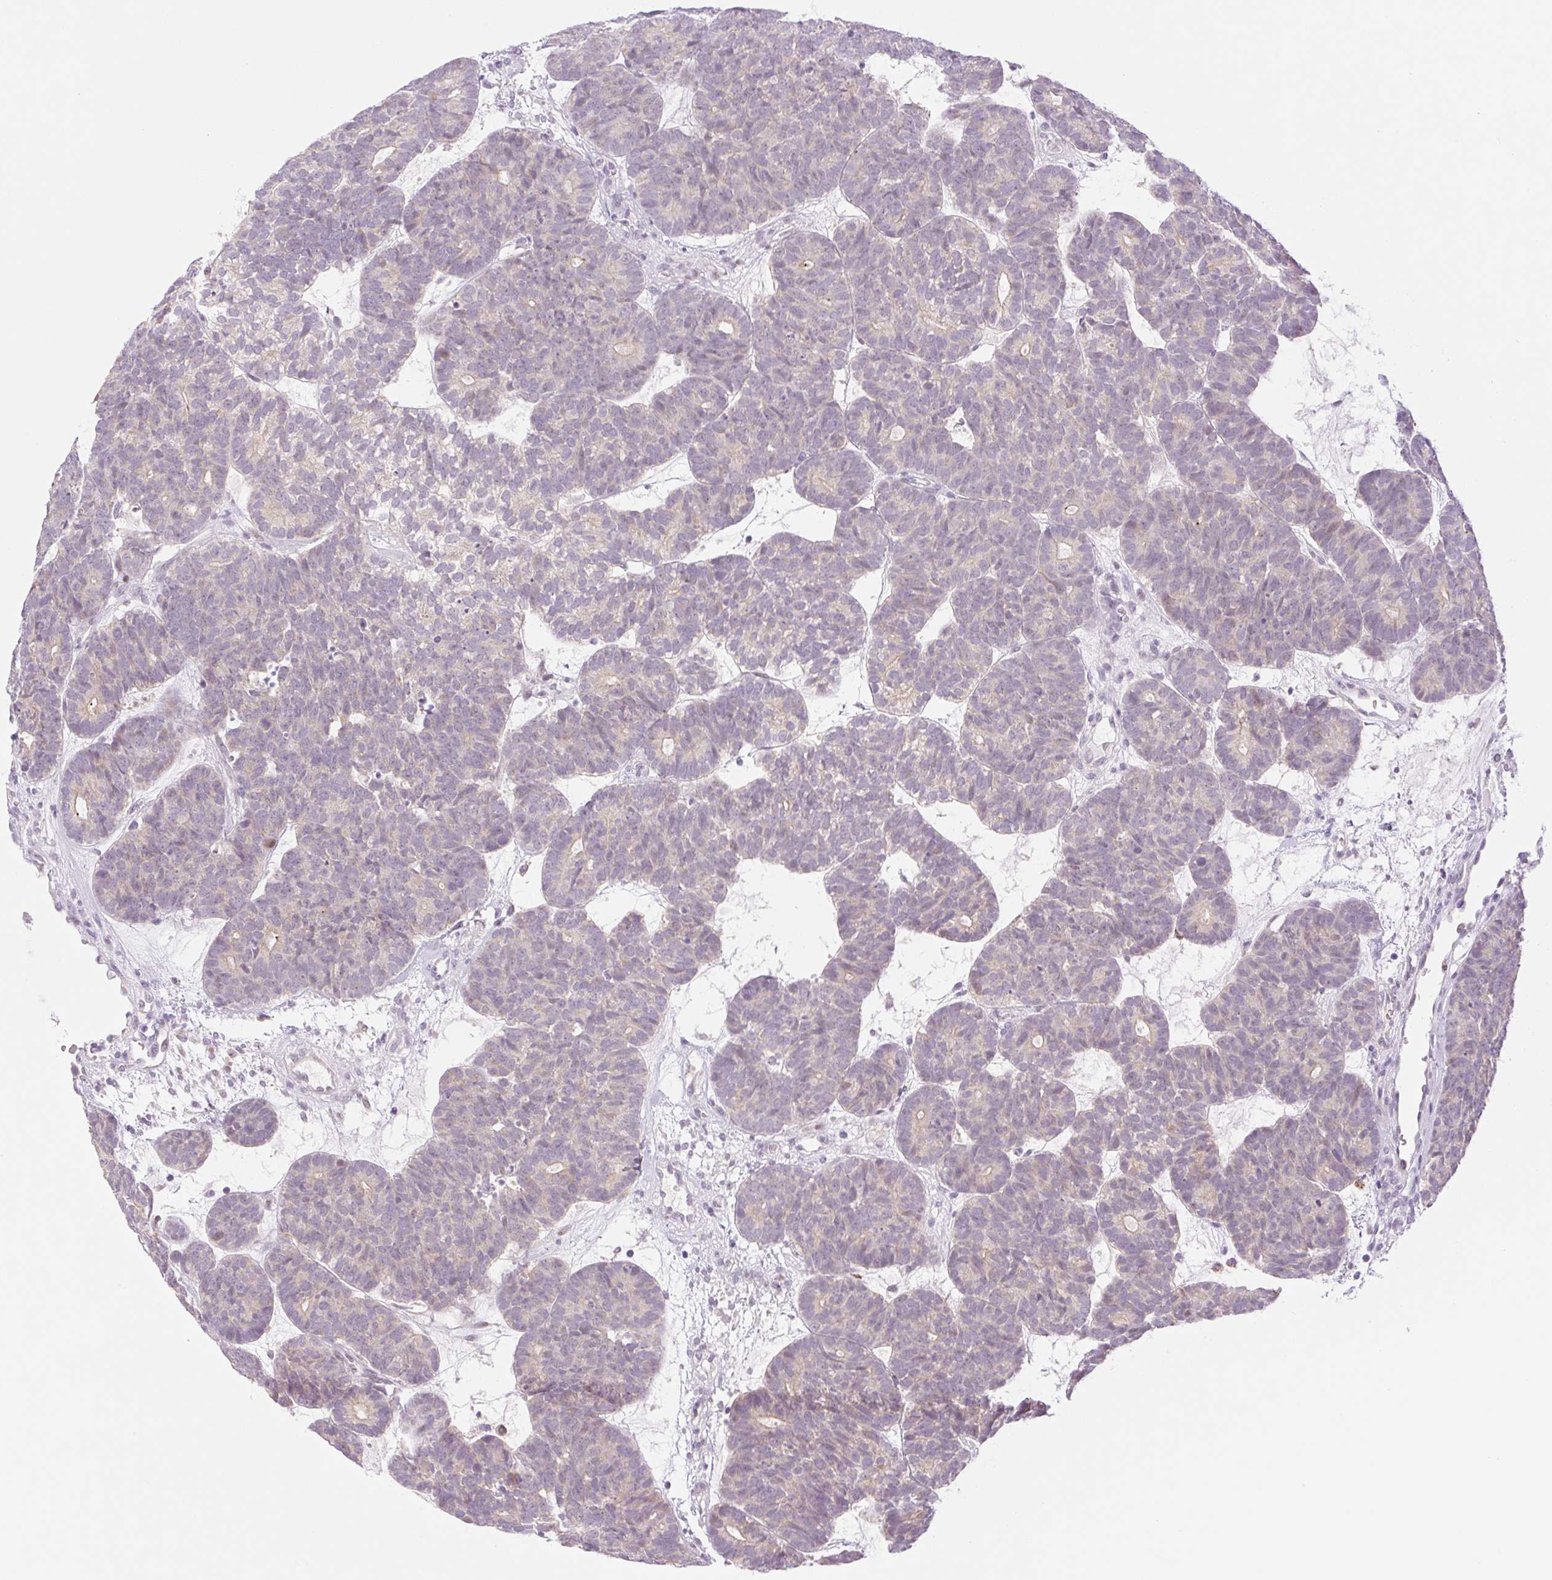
{"staining": {"intensity": "negative", "quantity": "none", "location": "none"}, "tissue": "head and neck cancer", "cell_type": "Tumor cells", "image_type": "cancer", "snomed": [{"axis": "morphology", "description": "Adenocarcinoma, NOS"}, {"axis": "topography", "description": "Head-Neck"}], "caption": "IHC micrograph of human head and neck cancer stained for a protein (brown), which displays no positivity in tumor cells. (DAB immunohistochemistry visualized using brightfield microscopy, high magnification).", "gene": "SPRYD4", "patient": {"sex": "female", "age": 81}}